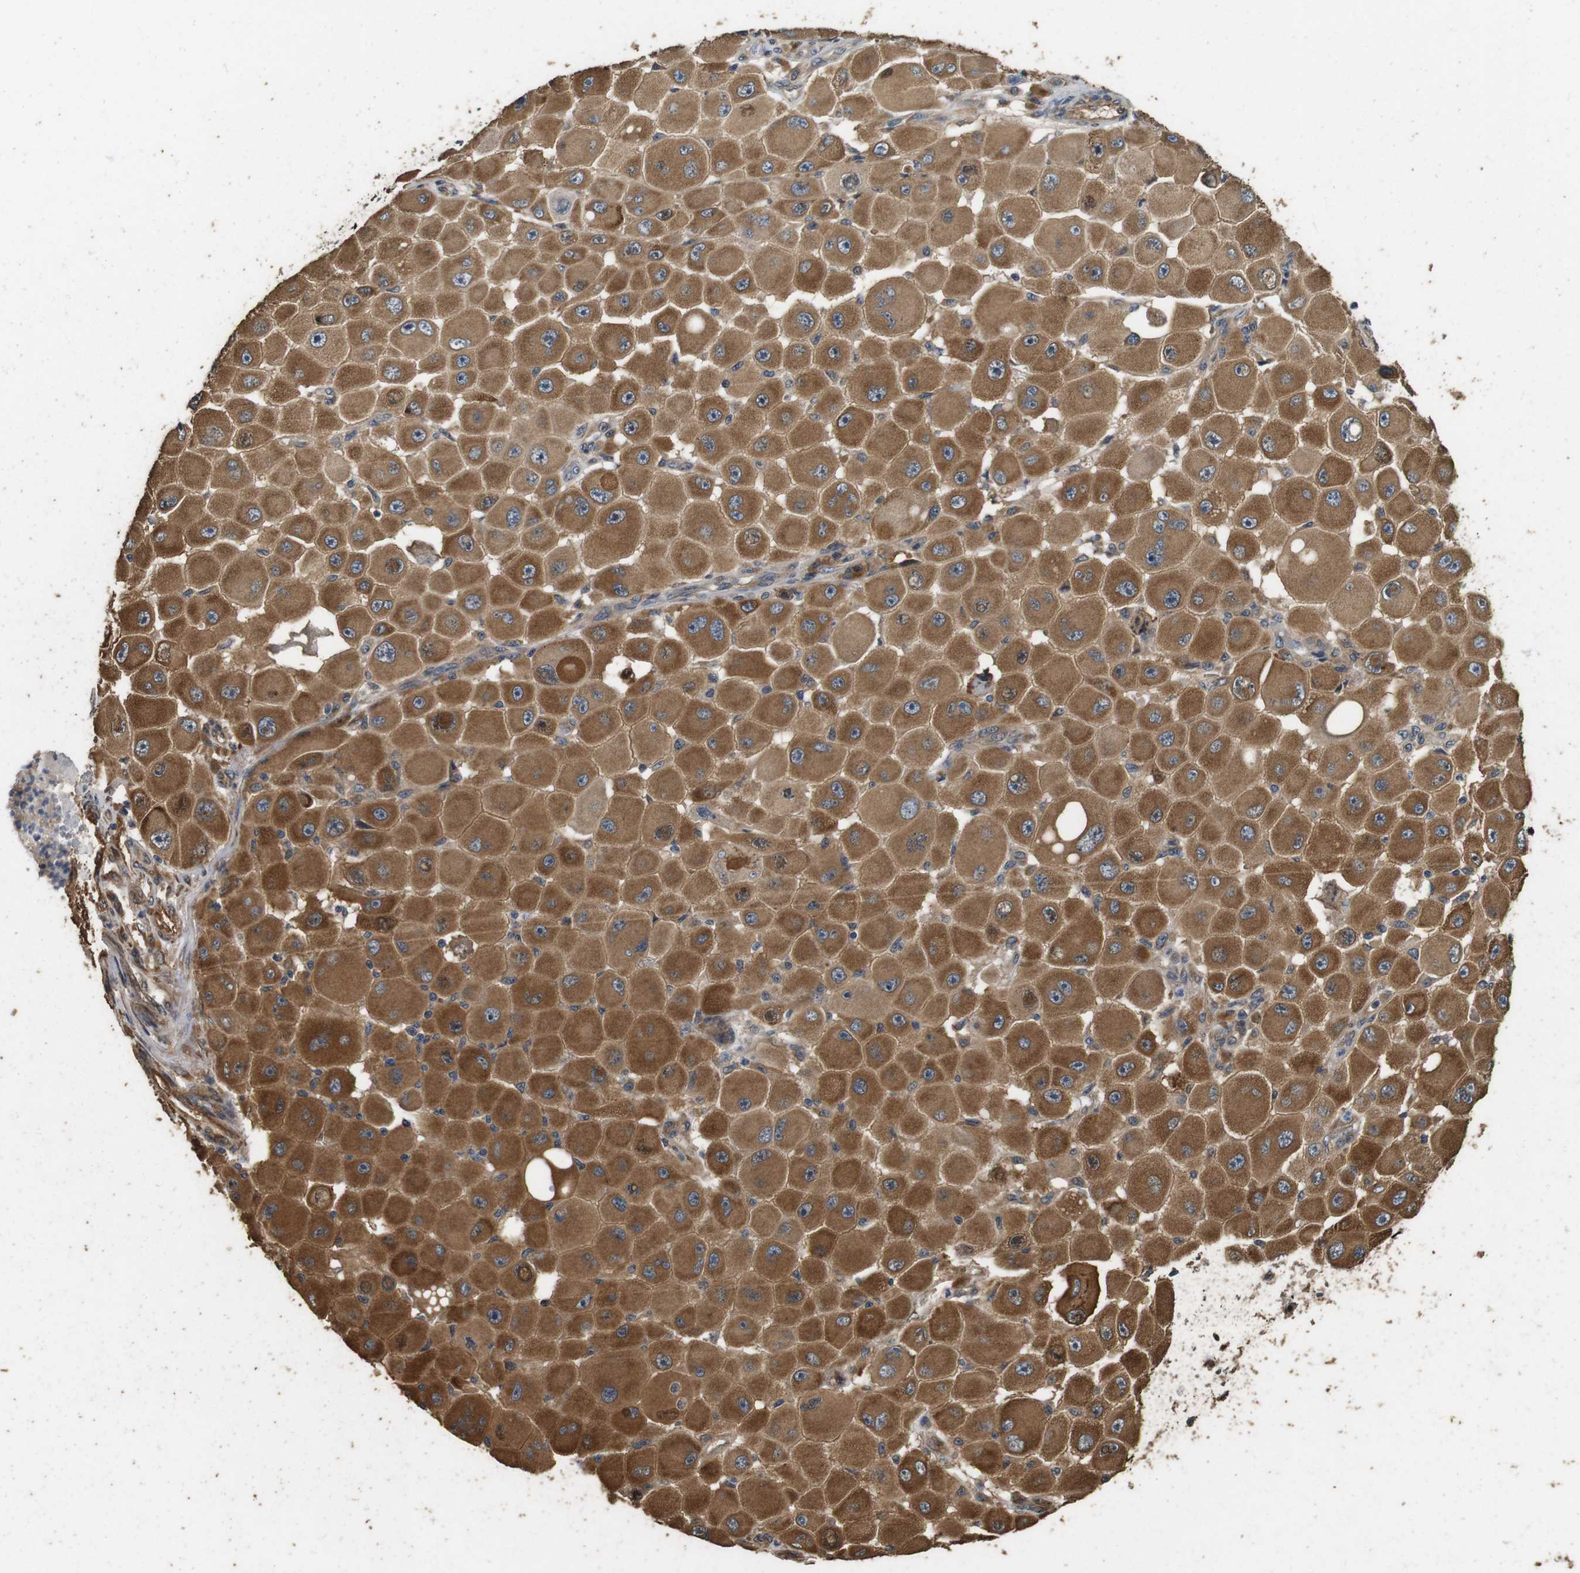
{"staining": {"intensity": "moderate", "quantity": ">75%", "location": "cytoplasmic/membranous"}, "tissue": "melanoma", "cell_type": "Tumor cells", "image_type": "cancer", "snomed": [{"axis": "morphology", "description": "Malignant melanoma, NOS"}, {"axis": "topography", "description": "Skin"}], "caption": "This micrograph demonstrates IHC staining of malignant melanoma, with medium moderate cytoplasmic/membranous expression in approximately >75% of tumor cells.", "gene": "CNPY4", "patient": {"sex": "female", "age": 81}}